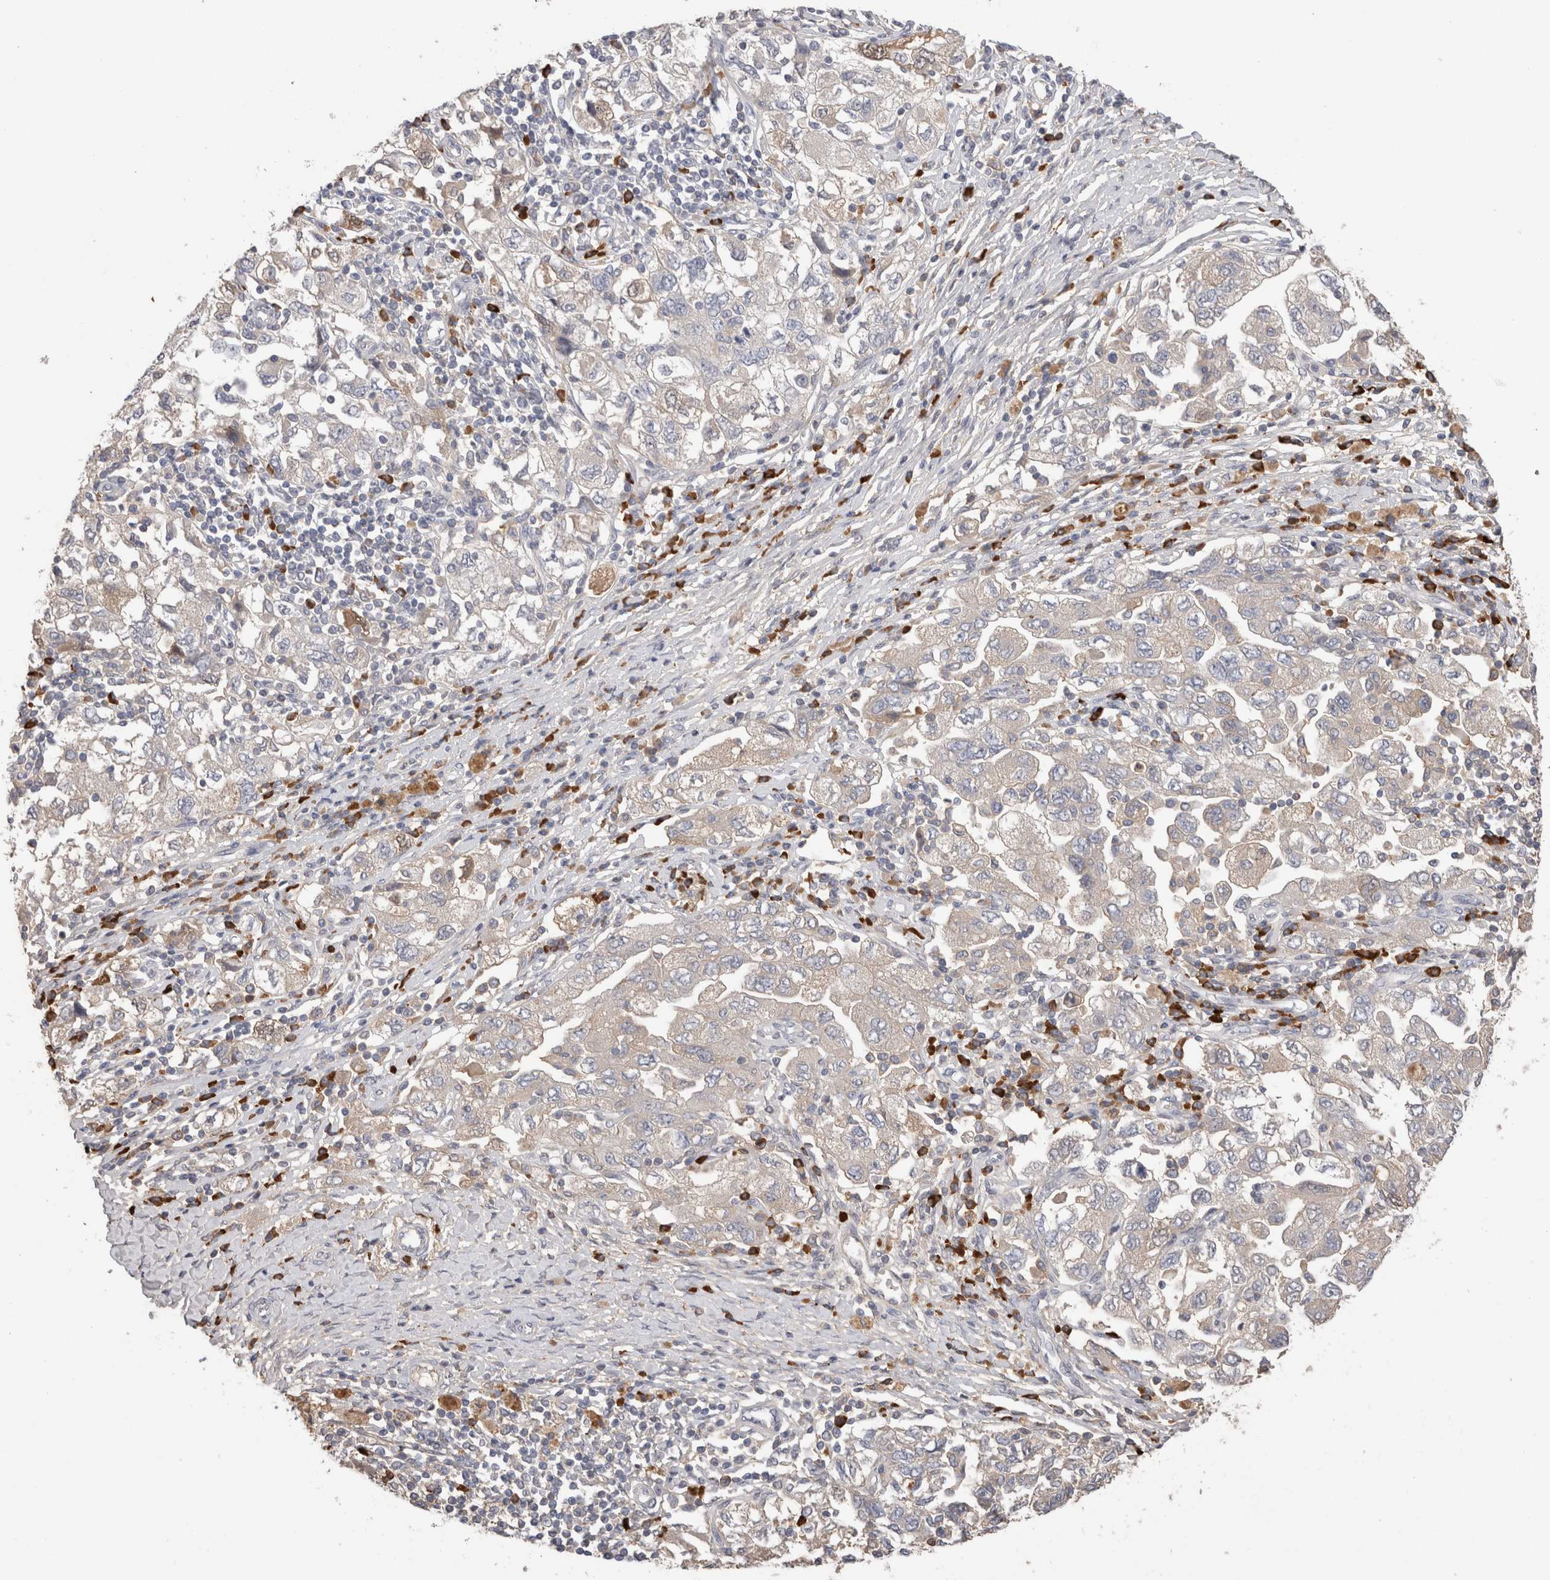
{"staining": {"intensity": "negative", "quantity": "none", "location": "none"}, "tissue": "ovarian cancer", "cell_type": "Tumor cells", "image_type": "cancer", "snomed": [{"axis": "morphology", "description": "Carcinoma, NOS"}, {"axis": "morphology", "description": "Cystadenocarcinoma, serous, NOS"}, {"axis": "topography", "description": "Ovary"}], "caption": "Tumor cells are negative for brown protein staining in serous cystadenocarcinoma (ovarian).", "gene": "PPP3CC", "patient": {"sex": "female", "age": 69}}